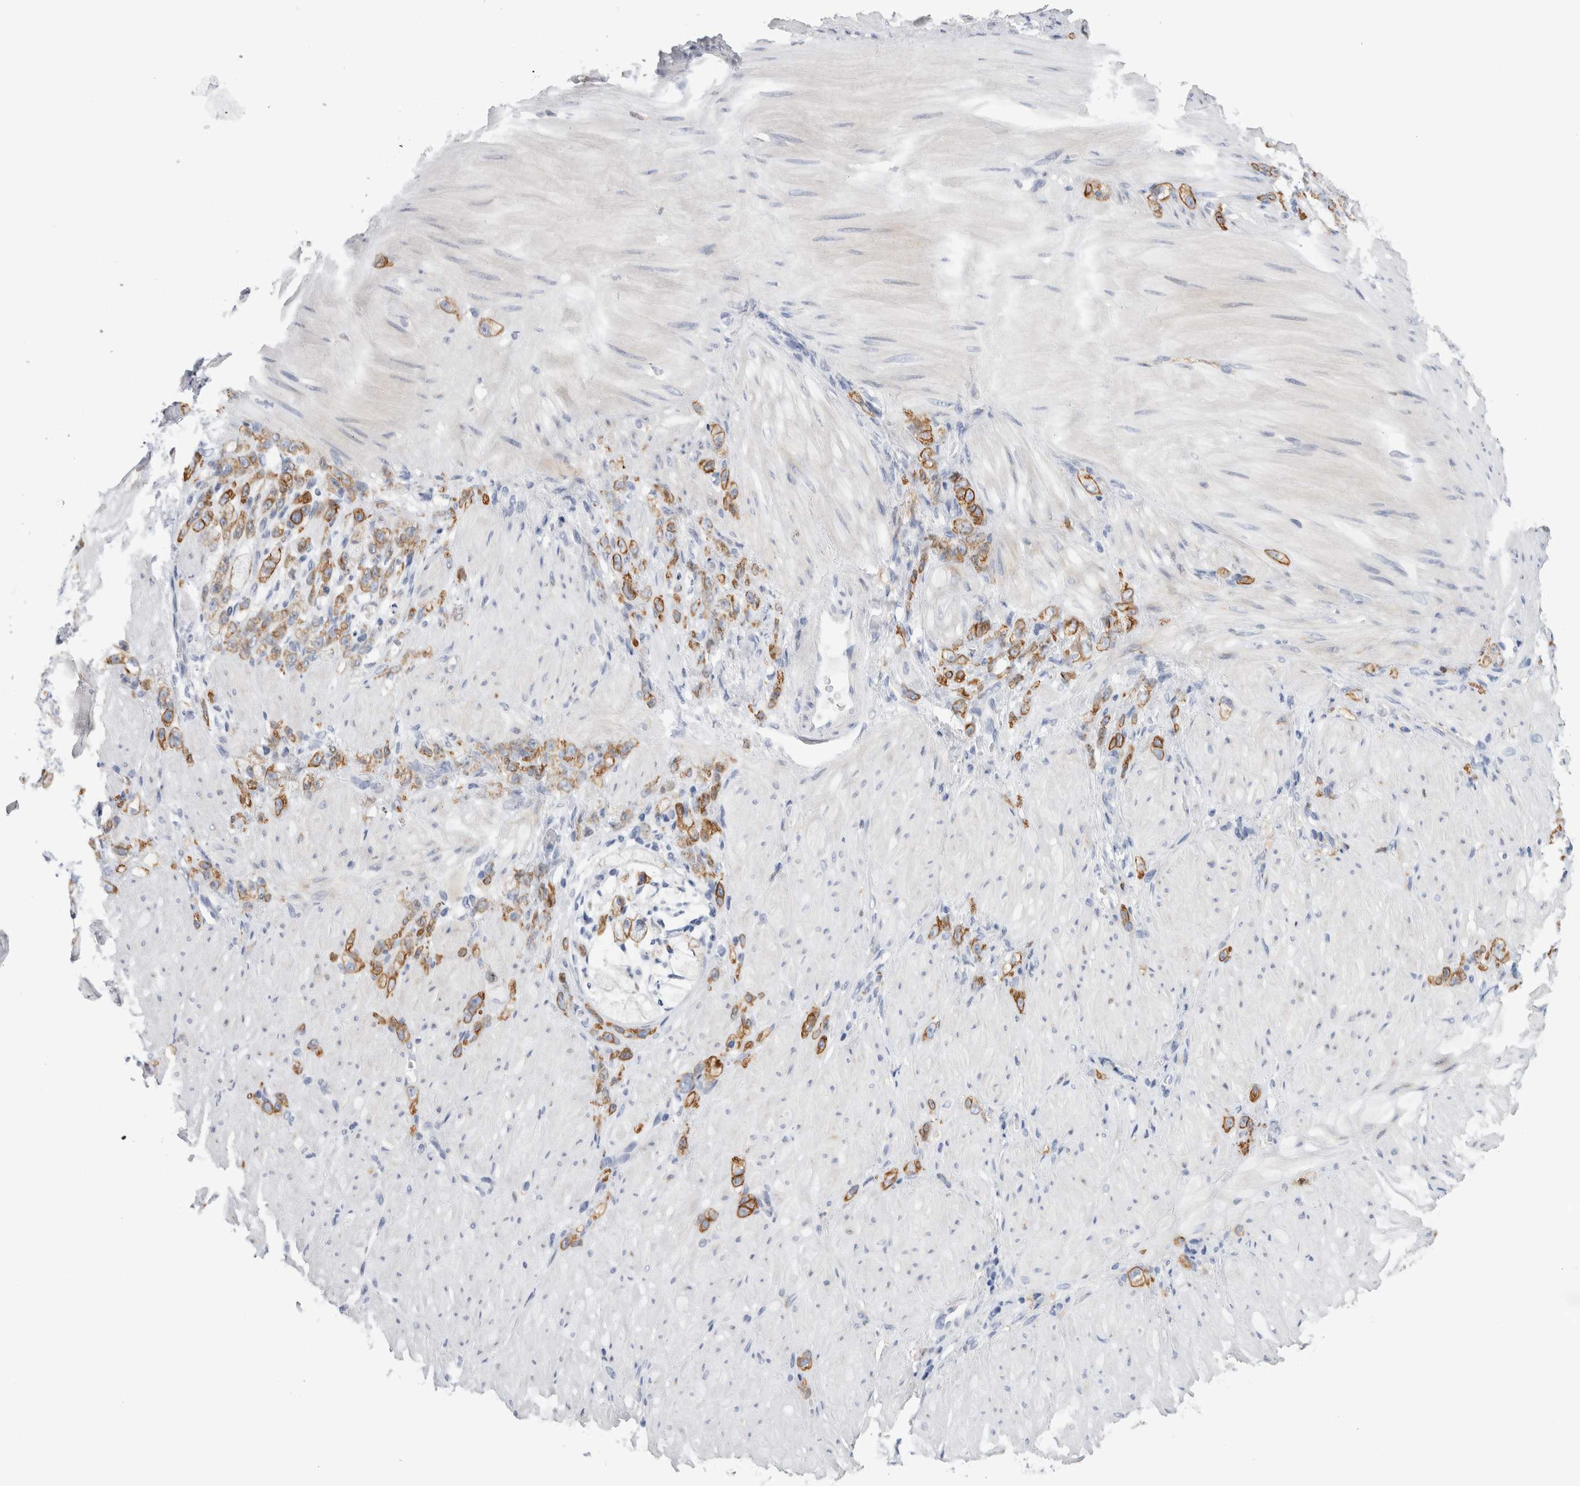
{"staining": {"intensity": "moderate", "quantity": ">75%", "location": "cytoplasmic/membranous"}, "tissue": "stomach cancer", "cell_type": "Tumor cells", "image_type": "cancer", "snomed": [{"axis": "morphology", "description": "Normal tissue, NOS"}, {"axis": "morphology", "description": "Adenocarcinoma, NOS"}, {"axis": "topography", "description": "Stomach"}], "caption": "IHC staining of stomach cancer (adenocarcinoma), which displays medium levels of moderate cytoplasmic/membranous staining in about >75% of tumor cells indicating moderate cytoplasmic/membranous protein expression. The staining was performed using DAB (brown) for protein detection and nuclei were counterstained in hematoxylin (blue).", "gene": "SLC20A2", "patient": {"sex": "male", "age": 82}}